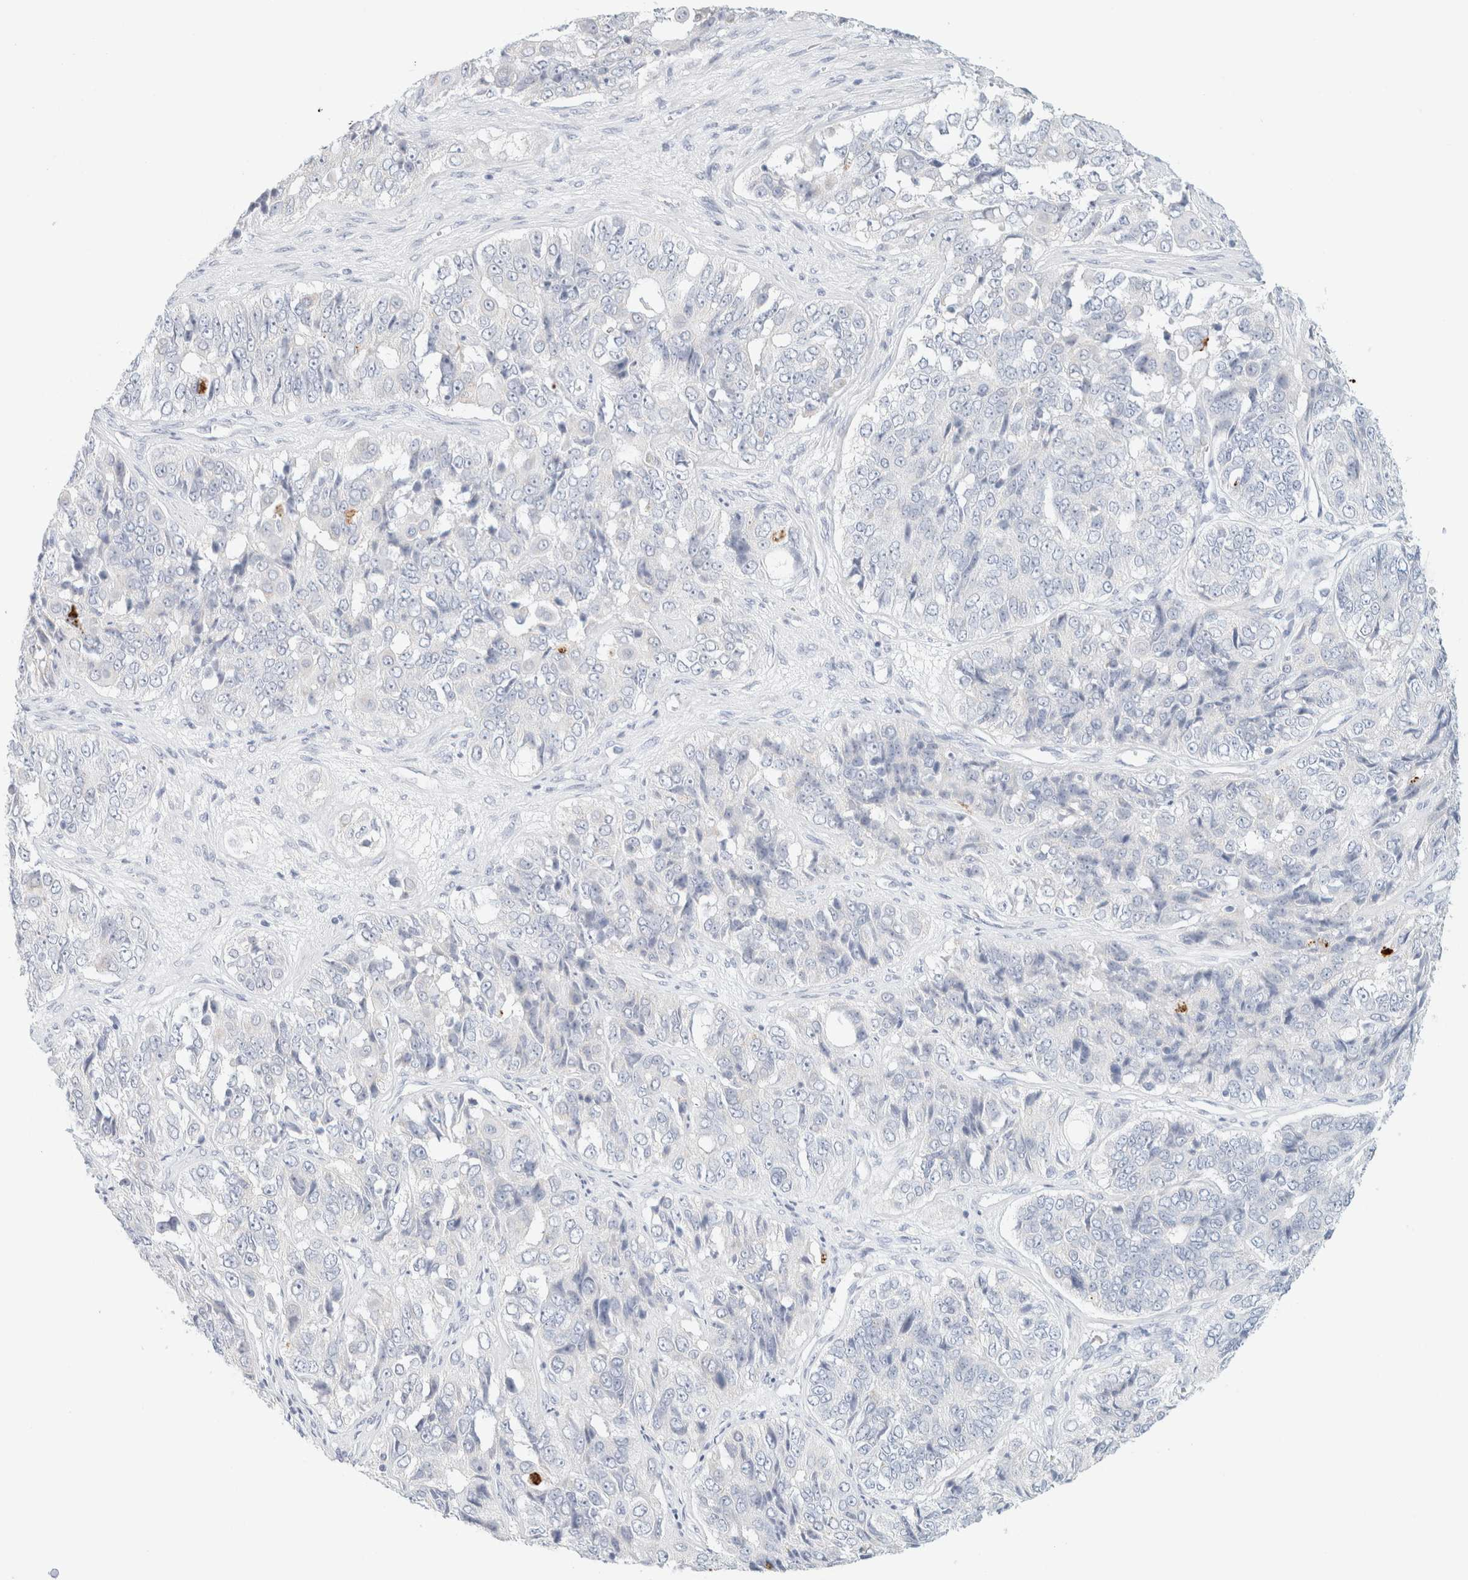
{"staining": {"intensity": "negative", "quantity": "none", "location": "none"}, "tissue": "ovarian cancer", "cell_type": "Tumor cells", "image_type": "cancer", "snomed": [{"axis": "morphology", "description": "Carcinoma, endometroid"}, {"axis": "topography", "description": "Ovary"}], "caption": "Ovarian cancer (endometroid carcinoma) was stained to show a protein in brown. There is no significant staining in tumor cells.", "gene": "HEXD", "patient": {"sex": "female", "age": 51}}